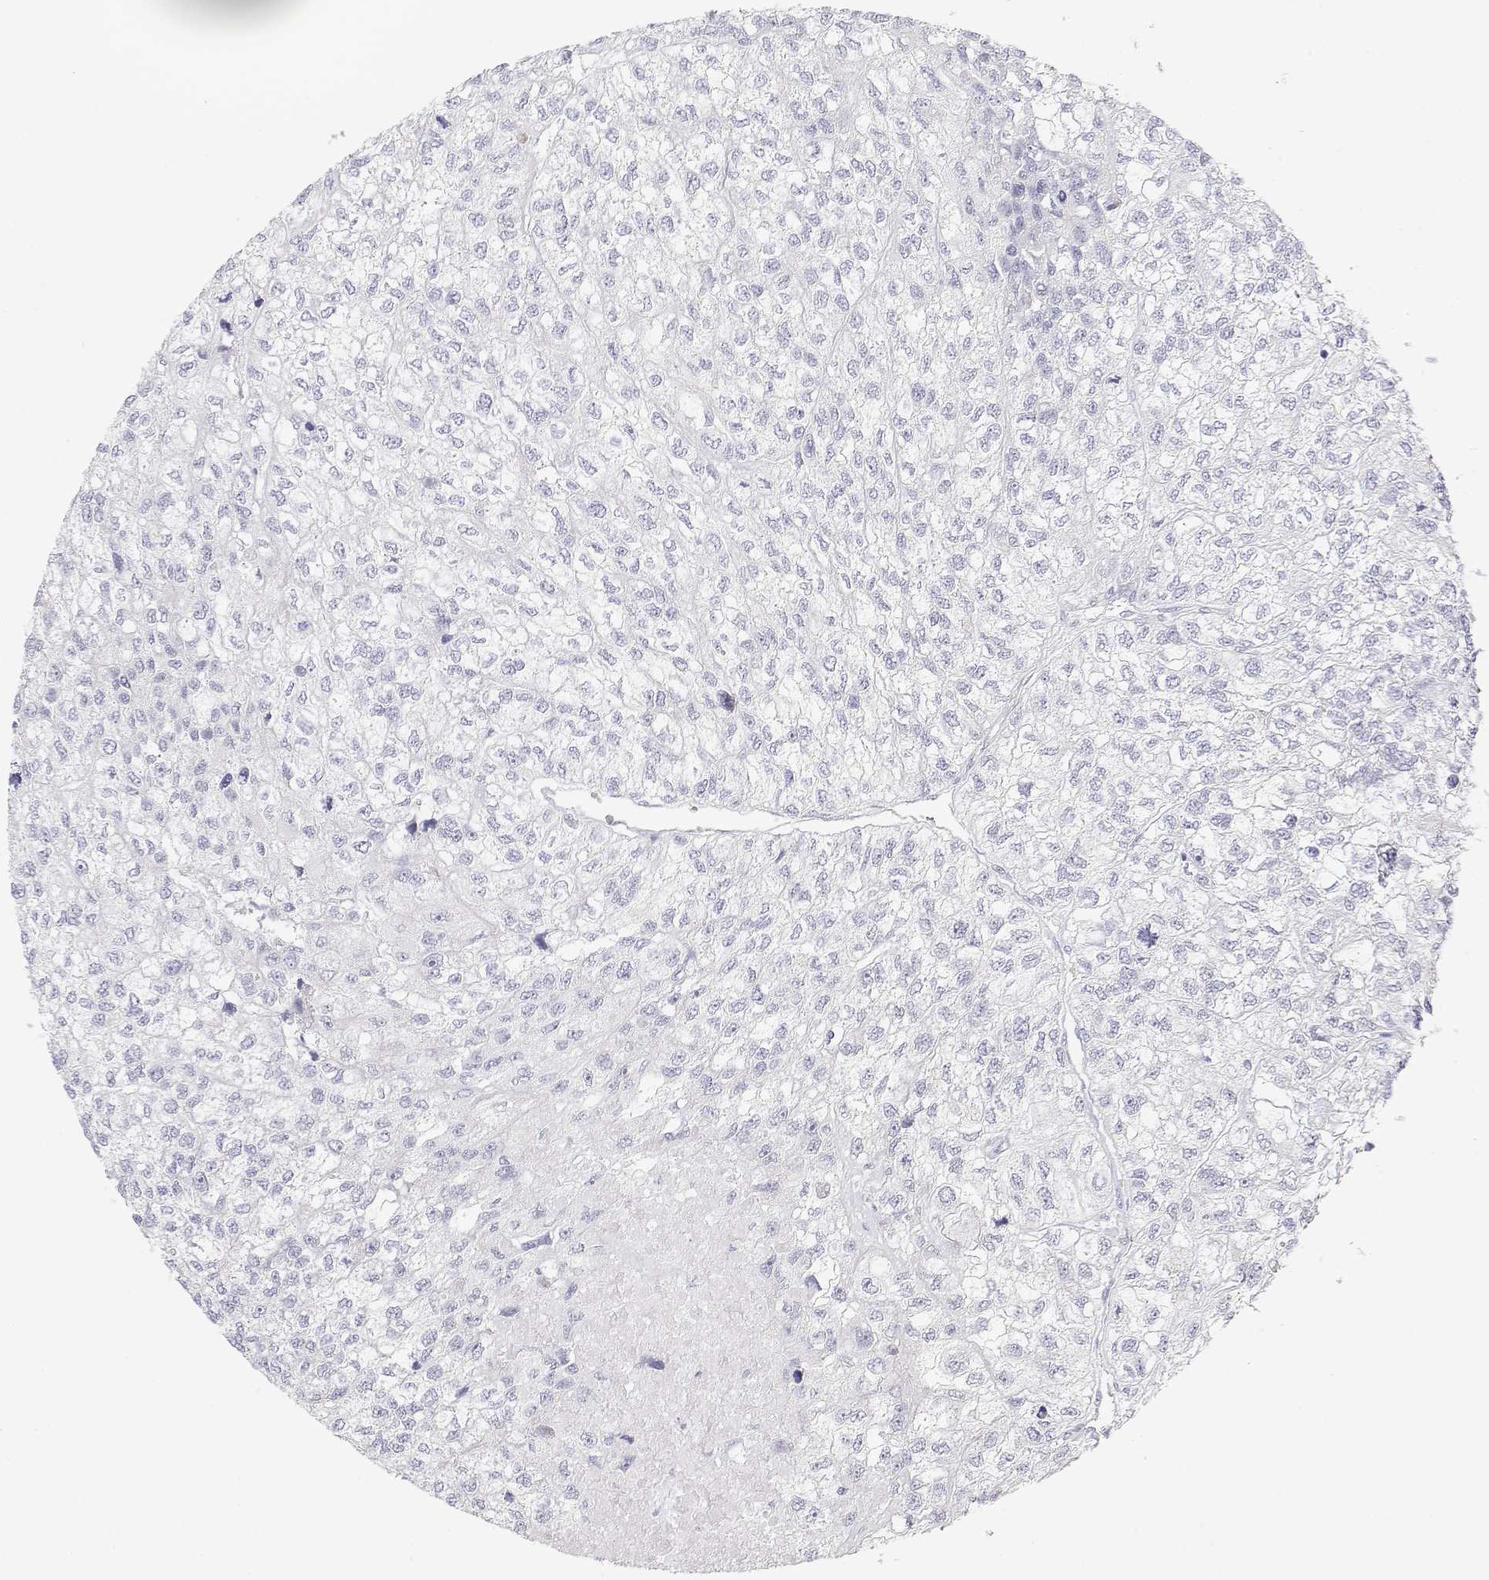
{"staining": {"intensity": "negative", "quantity": "none", "location": "none"}, "tissue": "renal cancer", "cell_type": "Tumor cells", "image_type": "cancer", "snomed": [{"axis": "morphology", "description": "Adenocarcinoma, NOS"}, {"axis": "topography", "description": "Kidney"}], "caption": "DAB (3,3'-diaminobenzidine) immunohistochemical staining of adenocarcinoma (renal) displays no significant staining in tumor cells.", "gene": "MISP", "patient": {"sex": "male", "age": 56}}